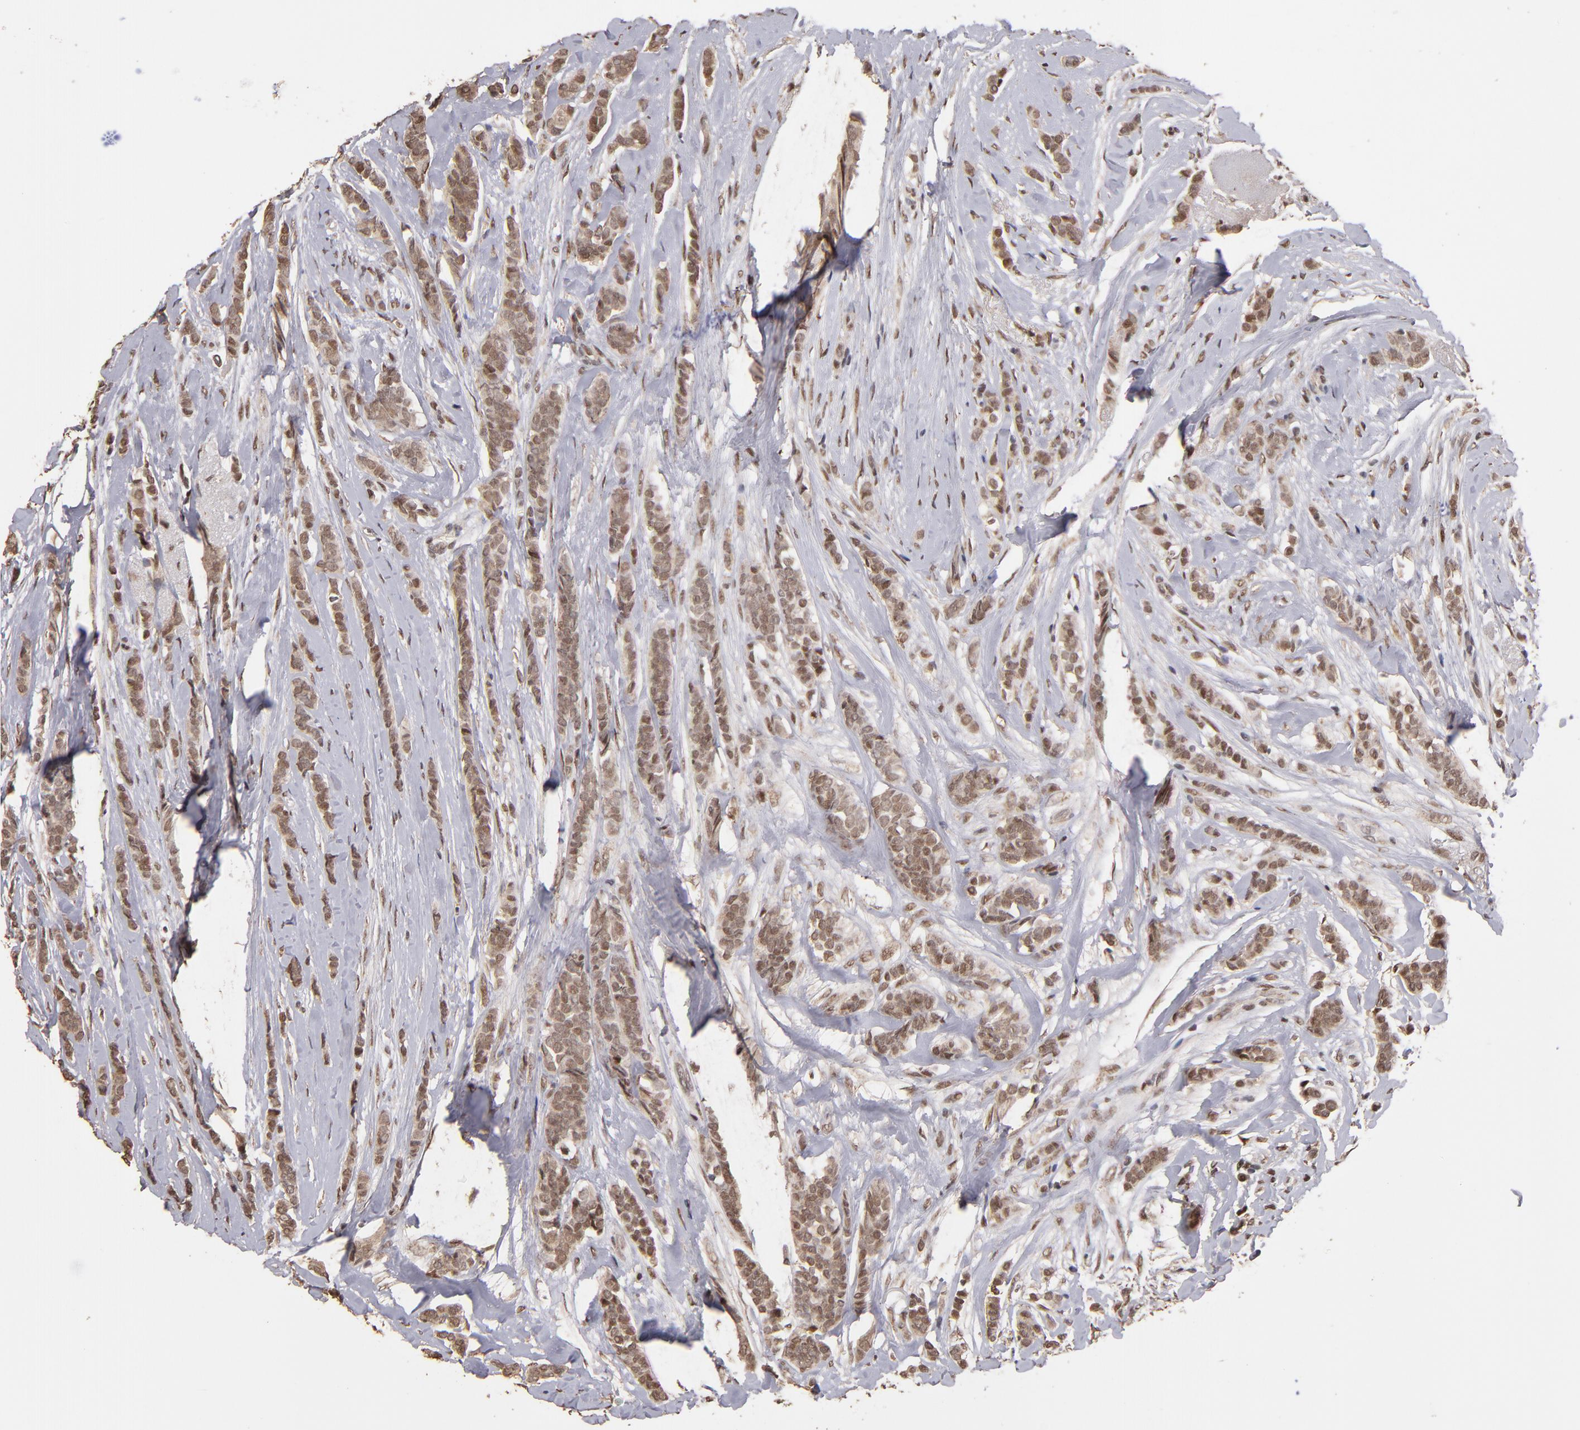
{"staining": {"intensity": "weak", "quantity": ">75%", "location": "nuclear"}, "tissue": "breast cancer", "cell_type": "Tumor cells", "image_type": "cancer", "snomed": [{"axis": "morphology", "description": "Lobular carcinoma"}, {"axis": "topography", "description": "Breast"}], "caption": "A high-resolution histopathology image shows immunohistochemistry (IHC) staining of breast cancer, which displays weak nuclear expression in about >75% of tumor cells.", "gene": "EAPP", "patient": {"sex": "female", "age": 56}}